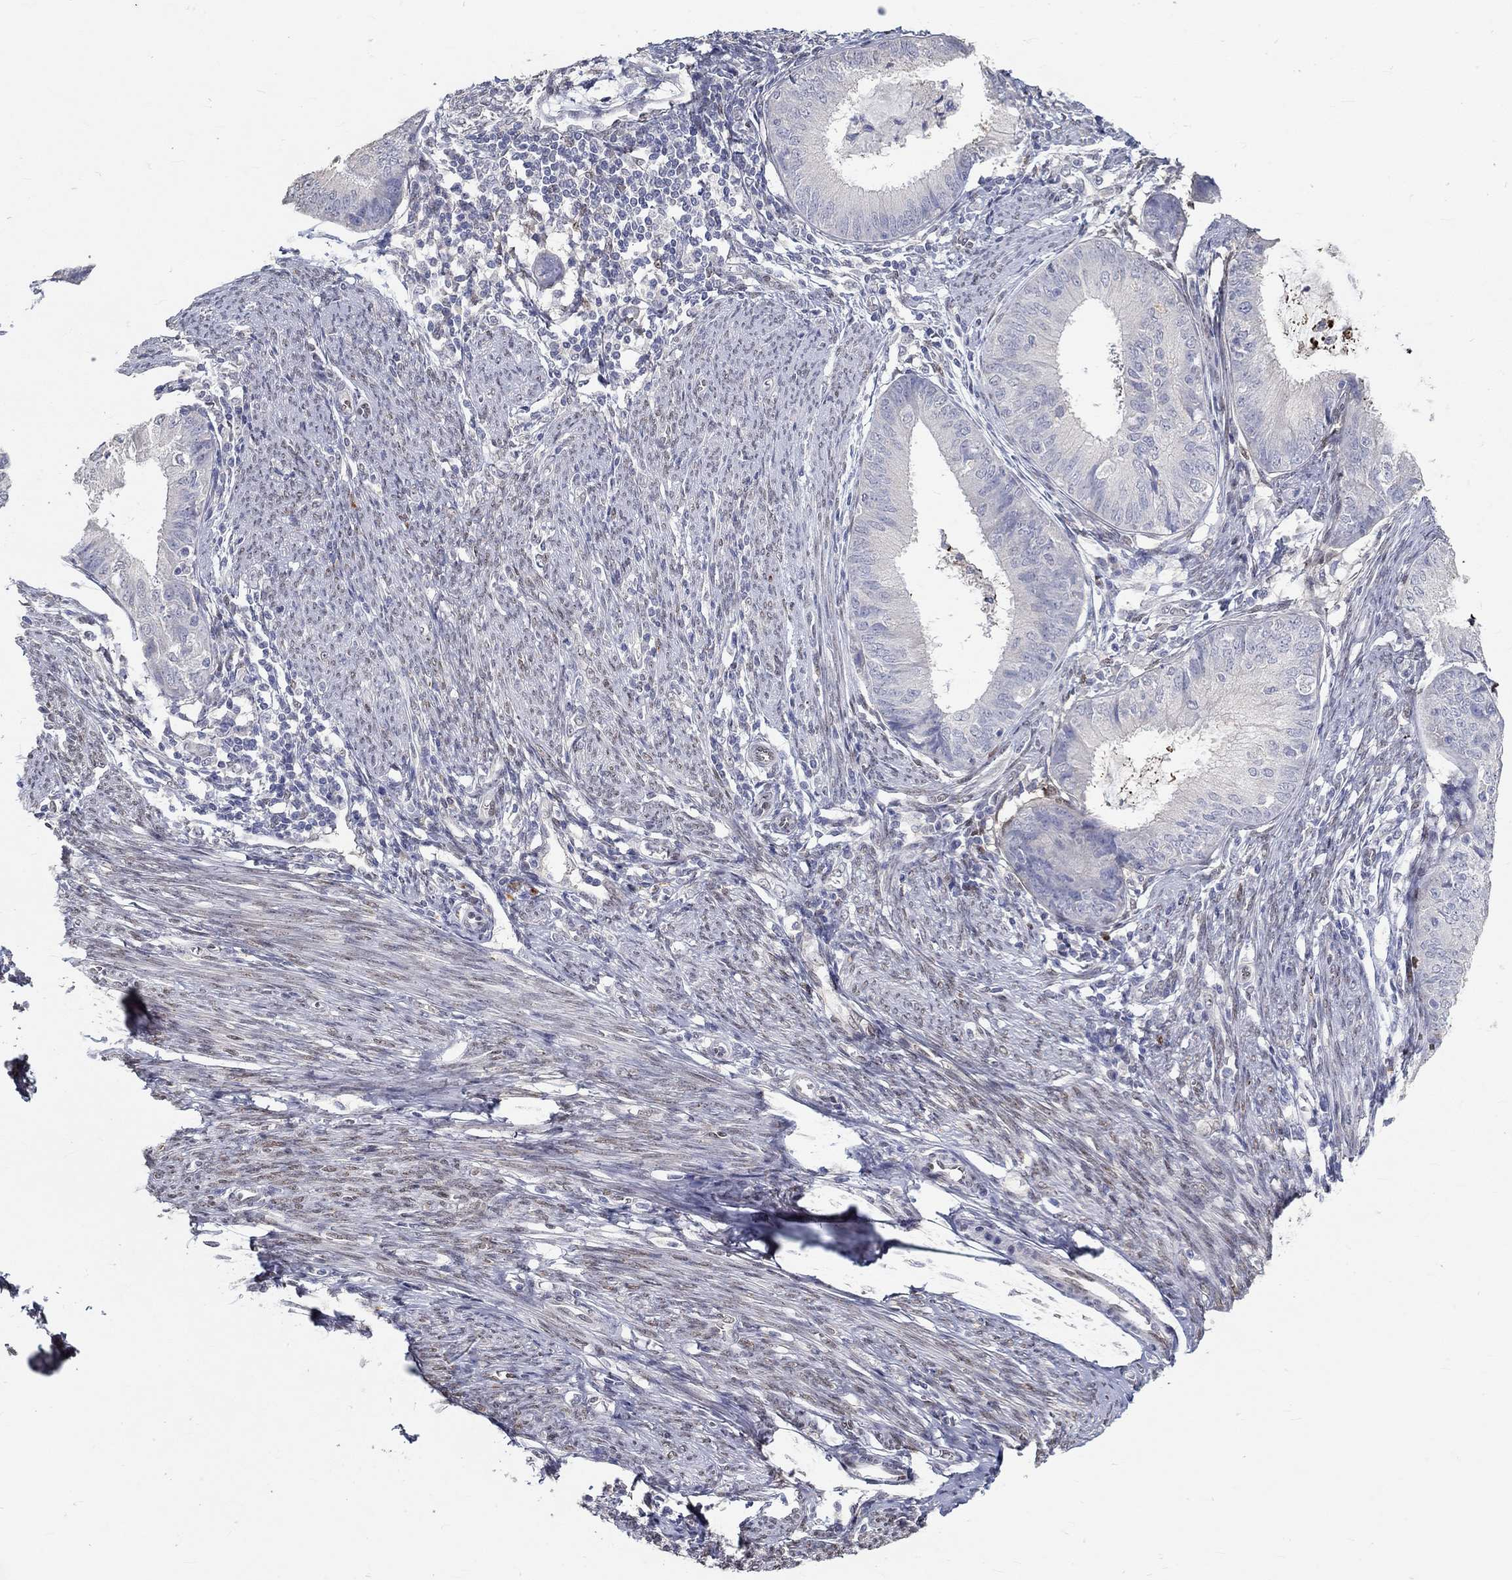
{"staining": {"intensity": "negative", "quantity": "none", "location": "none"}, "tissue": "endometrial cancer", "cell_type": "Tumor cells", "image_type": "cancer", "snomed": [{"axis": "morphology", "description": "Adenocarcinoma, NOS"}, {"axis": "topography", "description": "Endometrium"}], "caption": "The micrograph exhibits no staining of tumor cells in endometrial cancer (adenocarcinoma). The staining was performed using DAB (3,3'-diaminobenzidine) to visualize the protein expression in brown, while the nuclei were stained in blue with hematoxylin (Magnification: 20x).", "gene": "FGF2", "patient": {"sex": "female", "age": 57}}